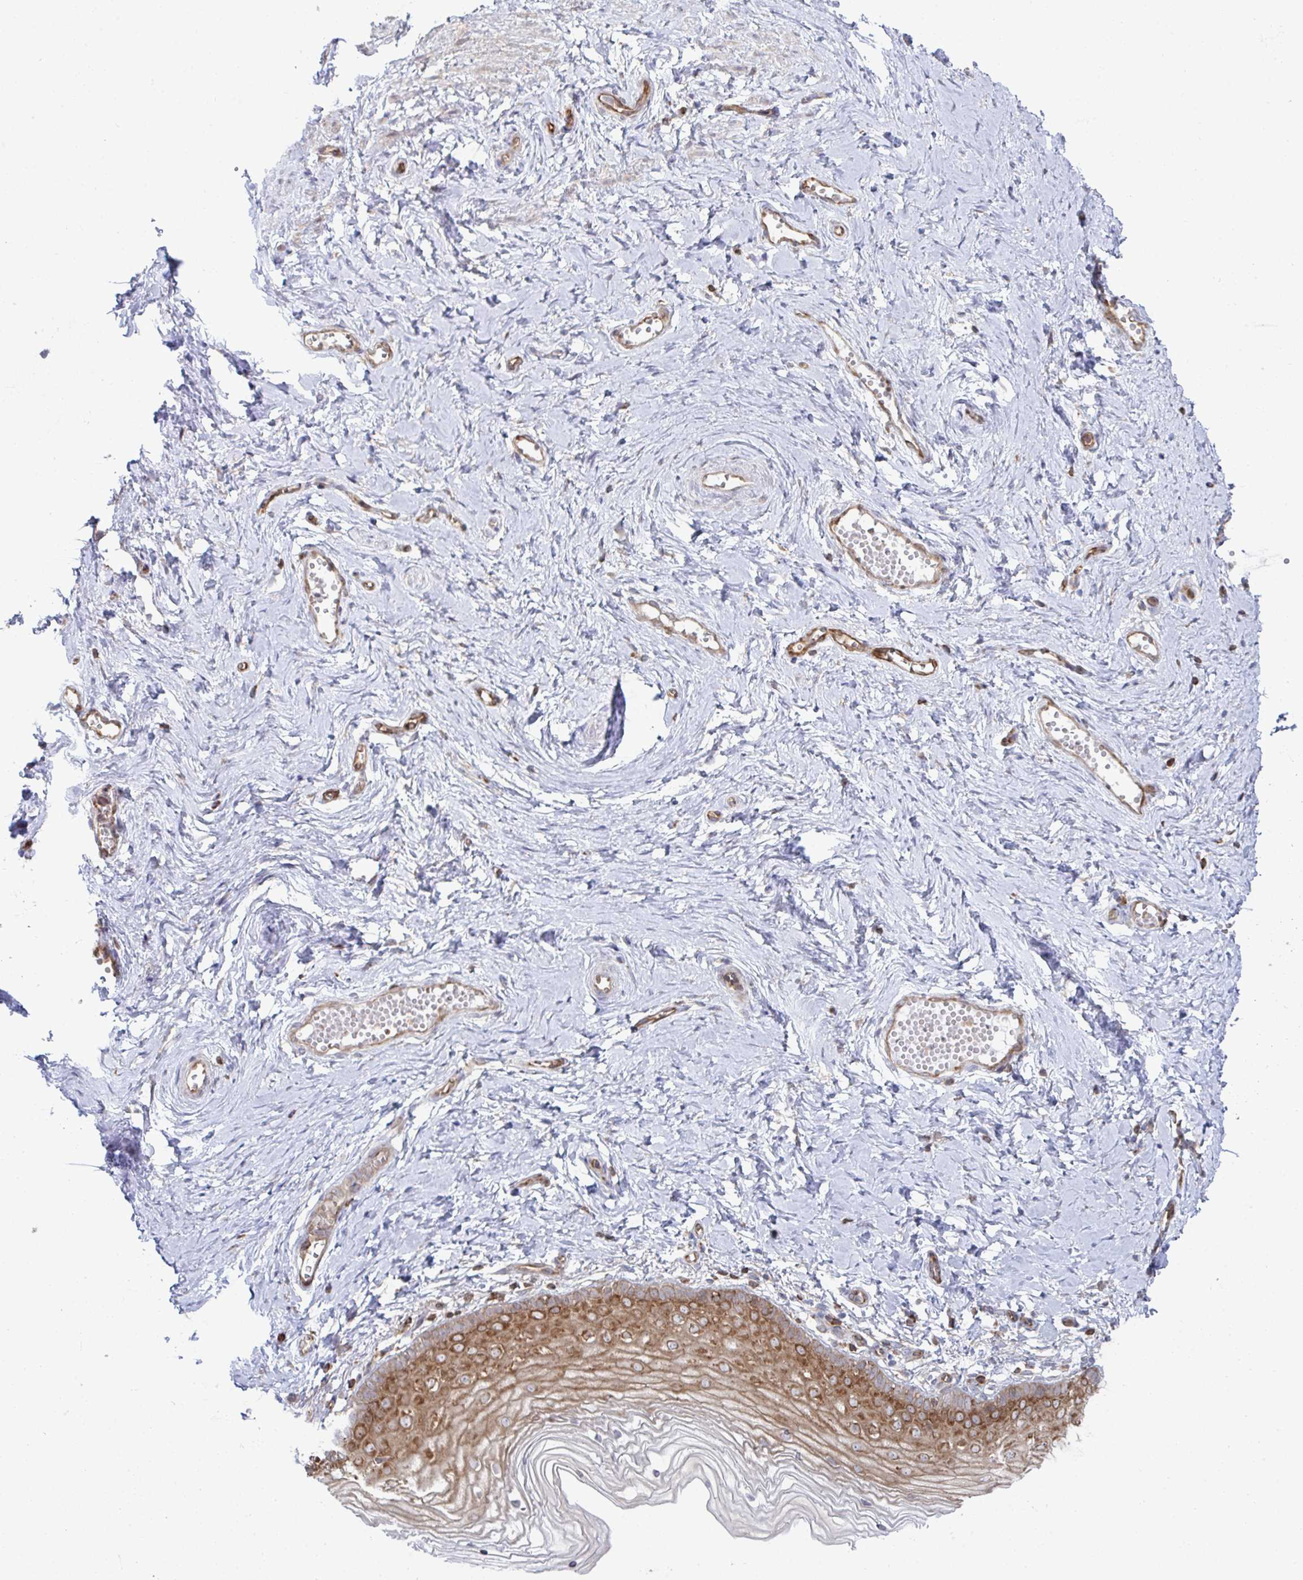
{"staining": {"intensity": "strong", "quantity": ">75%", "location": "cytoplasmic/membranous"}, "tissue": "vagina", "cell_type": "Squamous epithelial cells", "image_type": "normal", "snomed": [{"axis": "morphology", "description": "Normal tissue, NOS"}, {"axis": "topography", "description": "Vagina"}], "caption": "Immunohistochemical staining of benign vagina reveals high levels of strong cytoplasmic/membranous expression in approximately >75% of squamous epithelial cells.", "gene": "WNK1", "patient": {"sex": "female", "age": 38}}